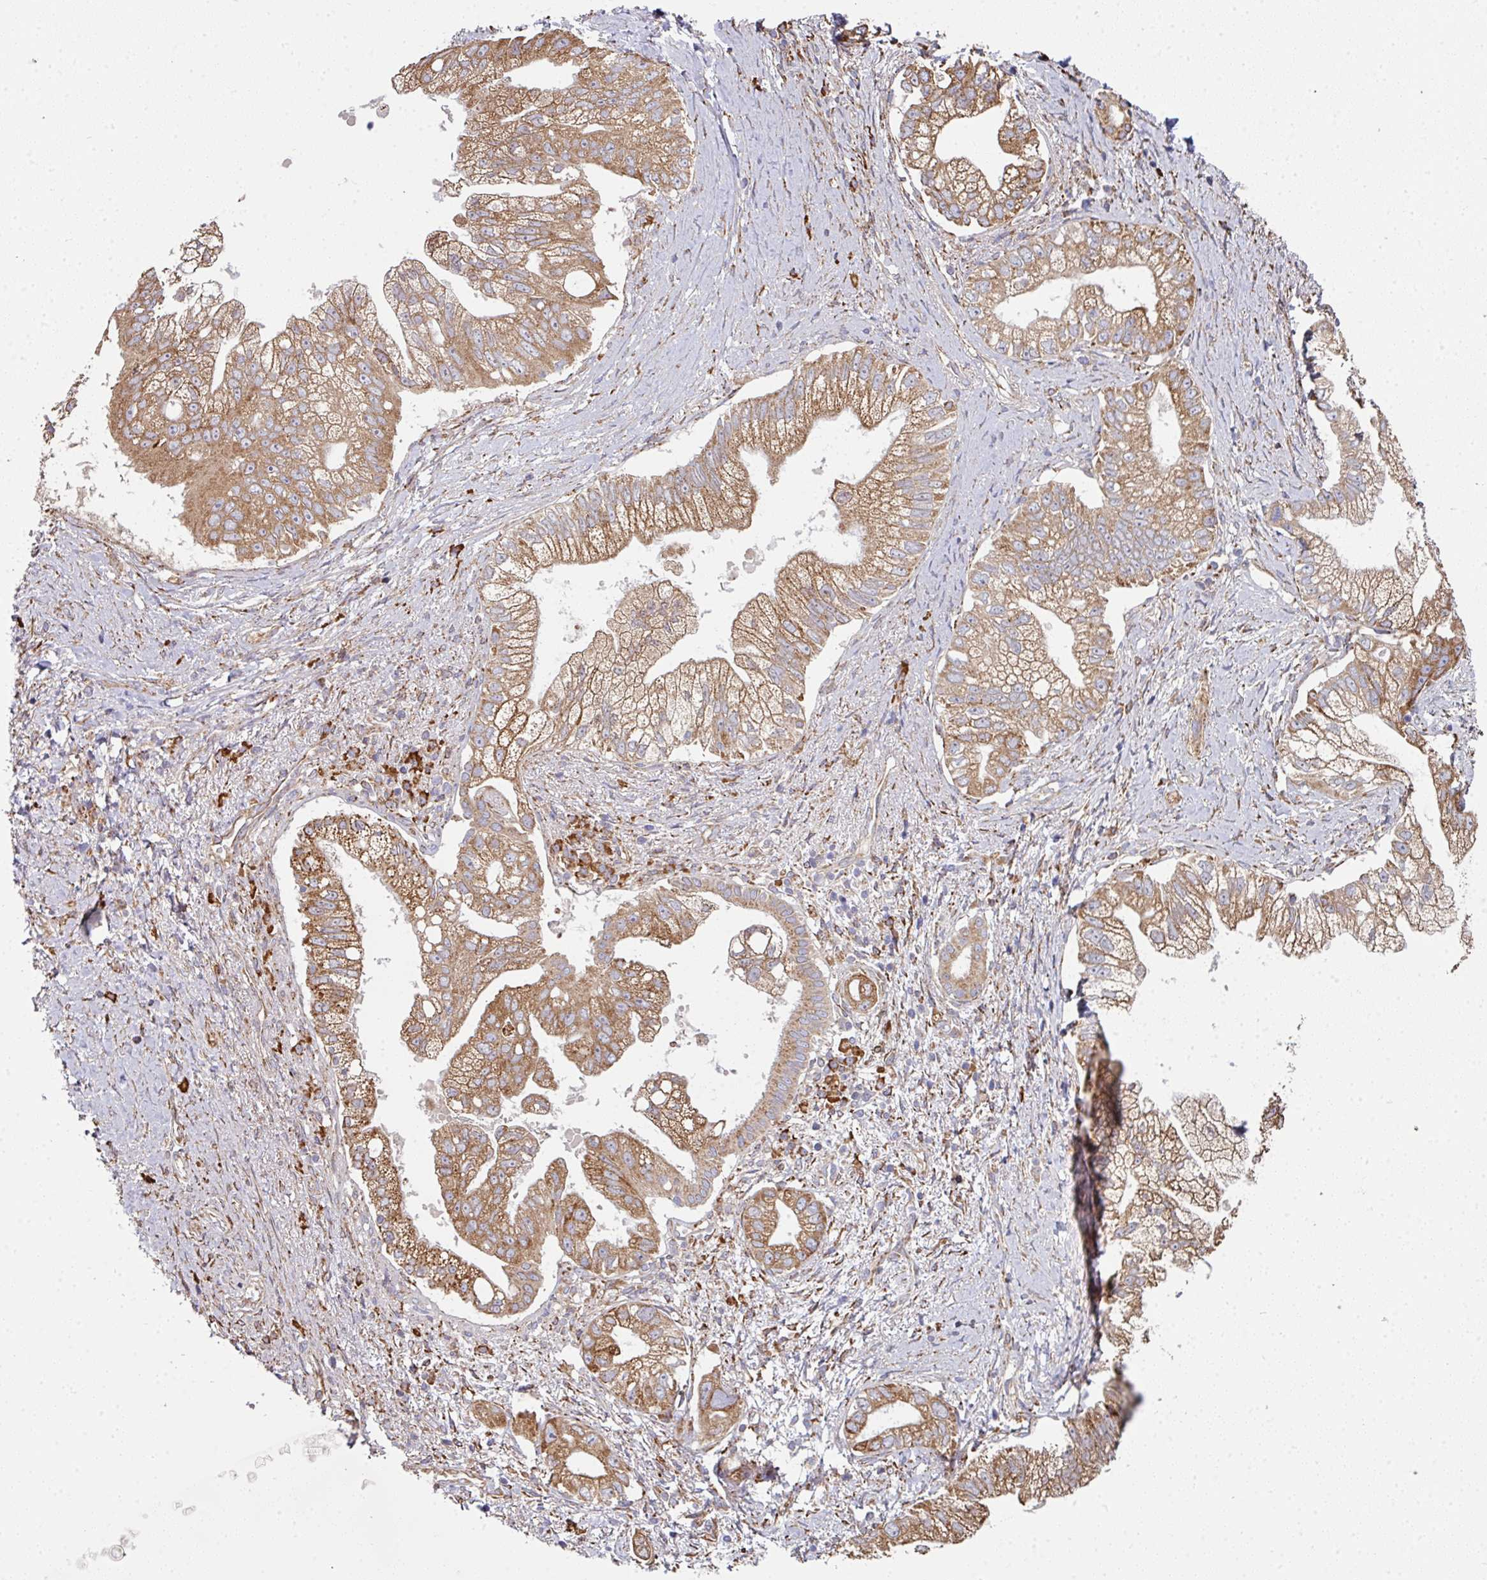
{"staining": {"intensity": "moderate", "quantity": ">75%", "location": "cytoplasmic/membranous"}, "tissue": "pancreatic cancer", "cell_type": "Tumor cells", "image_type": "cancer", "snomed": [{"axis": "morphology", "description": "Adenocarcinoma, NOS"}, {"axis": "topography", "description": "Pancreas"}], "caption": "Tumor cells display medium levels of moderate cytoplasmic/membranous staining in approximately >75% of cells in pancreatic adenocarcinoma.", "gene": "FAT4", "patient": {"sex": "male", "age": 70}}